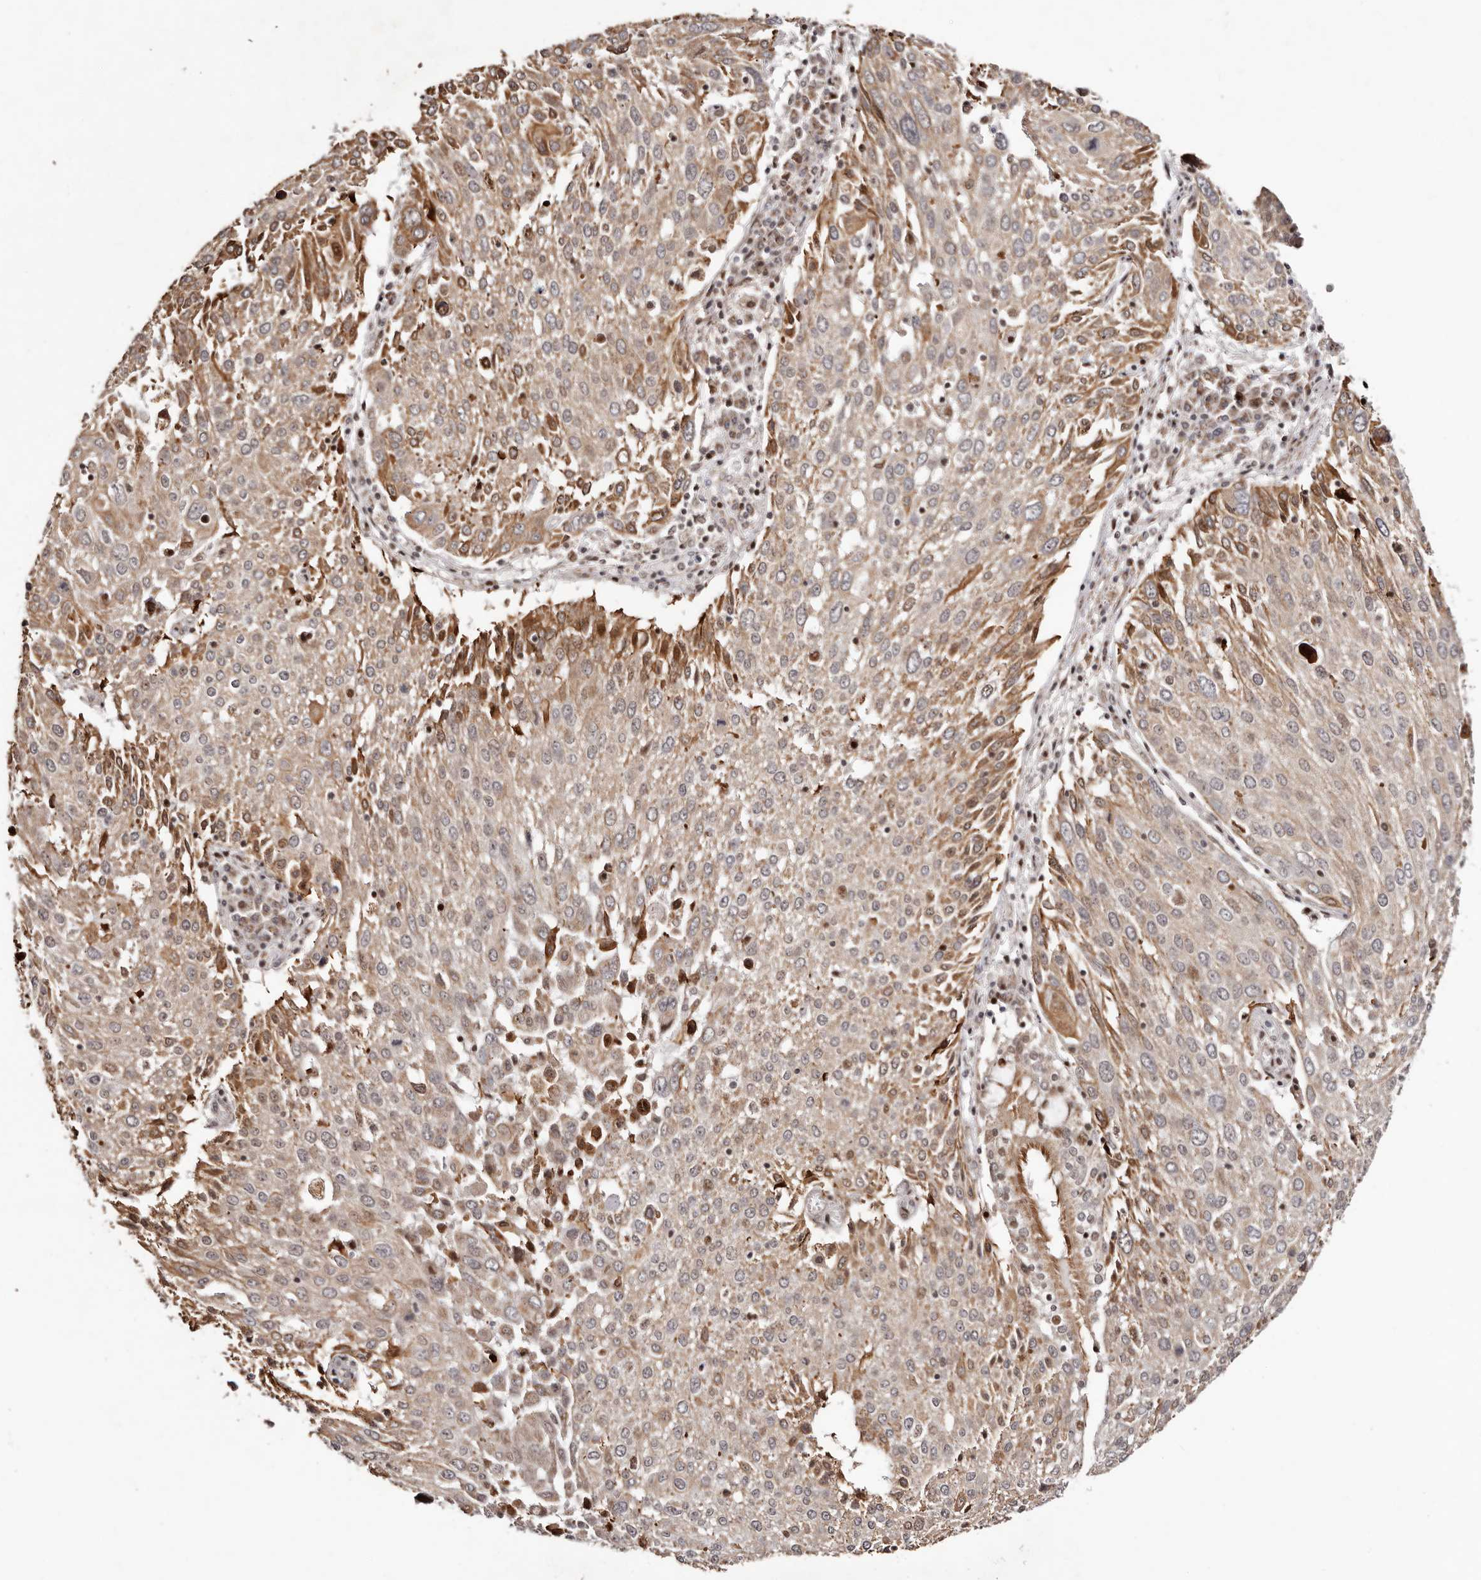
{"staining": {"intensity": "moderate", "quantity": "<25%", "location": "cytoplasmic/membranous"}, "tissue": "lung cancer", "cell_type": "Tumor cells", "image_type": "cancer", "snomed": [{"axis": "morphology", "description": "Squamous cell carcinoma, NOS"}, {"axis": "topography", "description": "Lung"}], "caption": "Brown immunohistochemical staining in lung cancer (squamous cell carcinoma) demonstrates moderate cytoplasmic/membranous expression in approximately <25% of tumor cells.", "gene": "HIVEP3", "patient": {"sex": "male", "age": 65}}